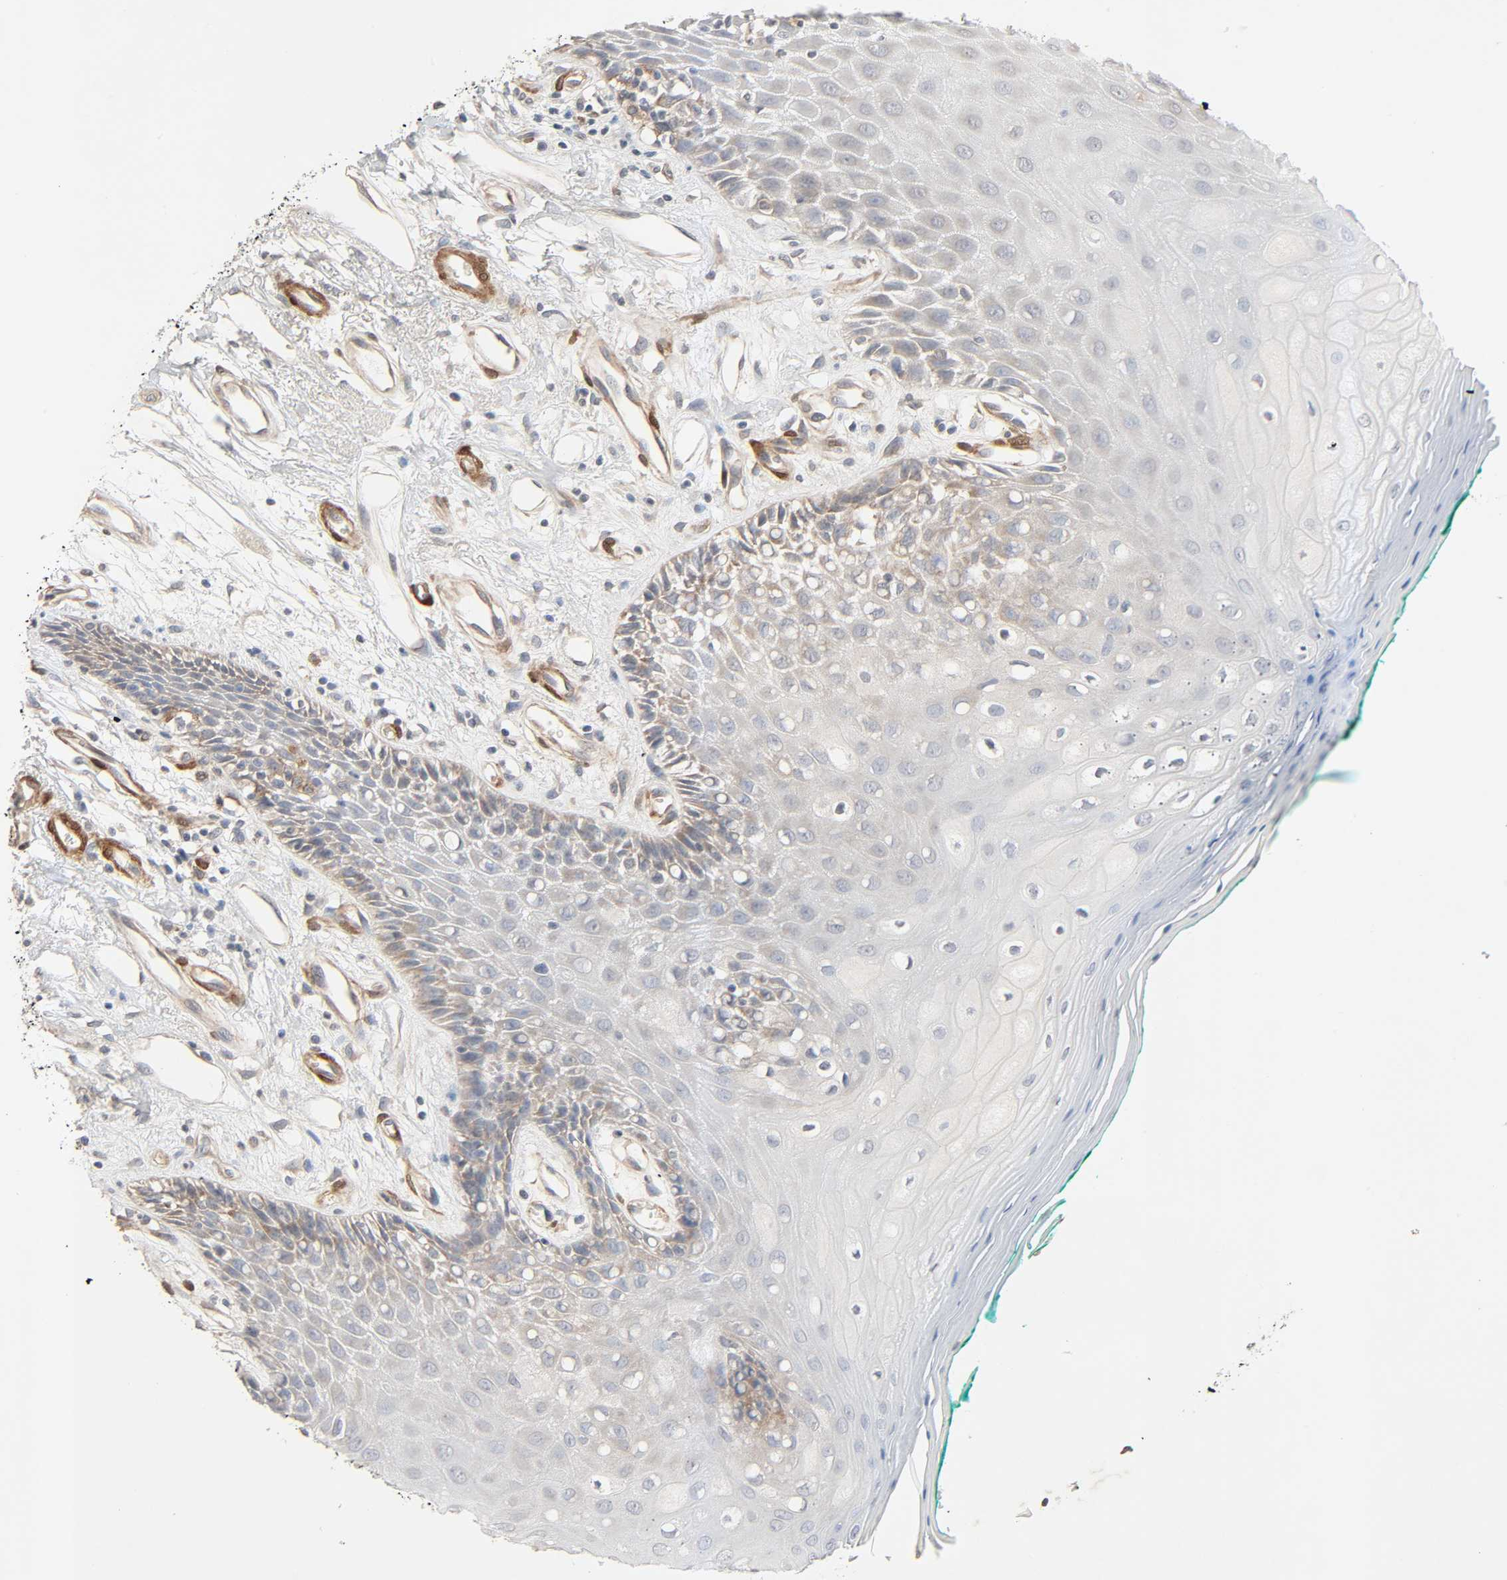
{"staining": {"intensity": "weak", "quantity": "<25%", "location": "cytoplasmic/membranous"}, "tissue": "oral mucosa", "cell_type": "Squamous epithelial cells", "image_type": "normal", "snomed": [{"axis": "morphology", "description": "Normal tissue, NOS"}, {"axis": "morphology", "description": "Squamous cell carcinoma, NOS"}, {"axis": "topography", "description": "Skeletal muscle"}, {"axis": "topography", "description": "Oral tissue"}, {"axis": "topography", "description": "Head-Neck"}], "caption": "There is no significant positivity in squamous epithelial cells of oral mucosa. The staining was performed using DAB (3,3'-diaminobenzidine) to visualize the protein expression in brown, while the nuclei were stained in blue with hematoxylin (Magnification: 20x).", "gene": "PTK2", "patient": {"sex": "female", "age": 84}}